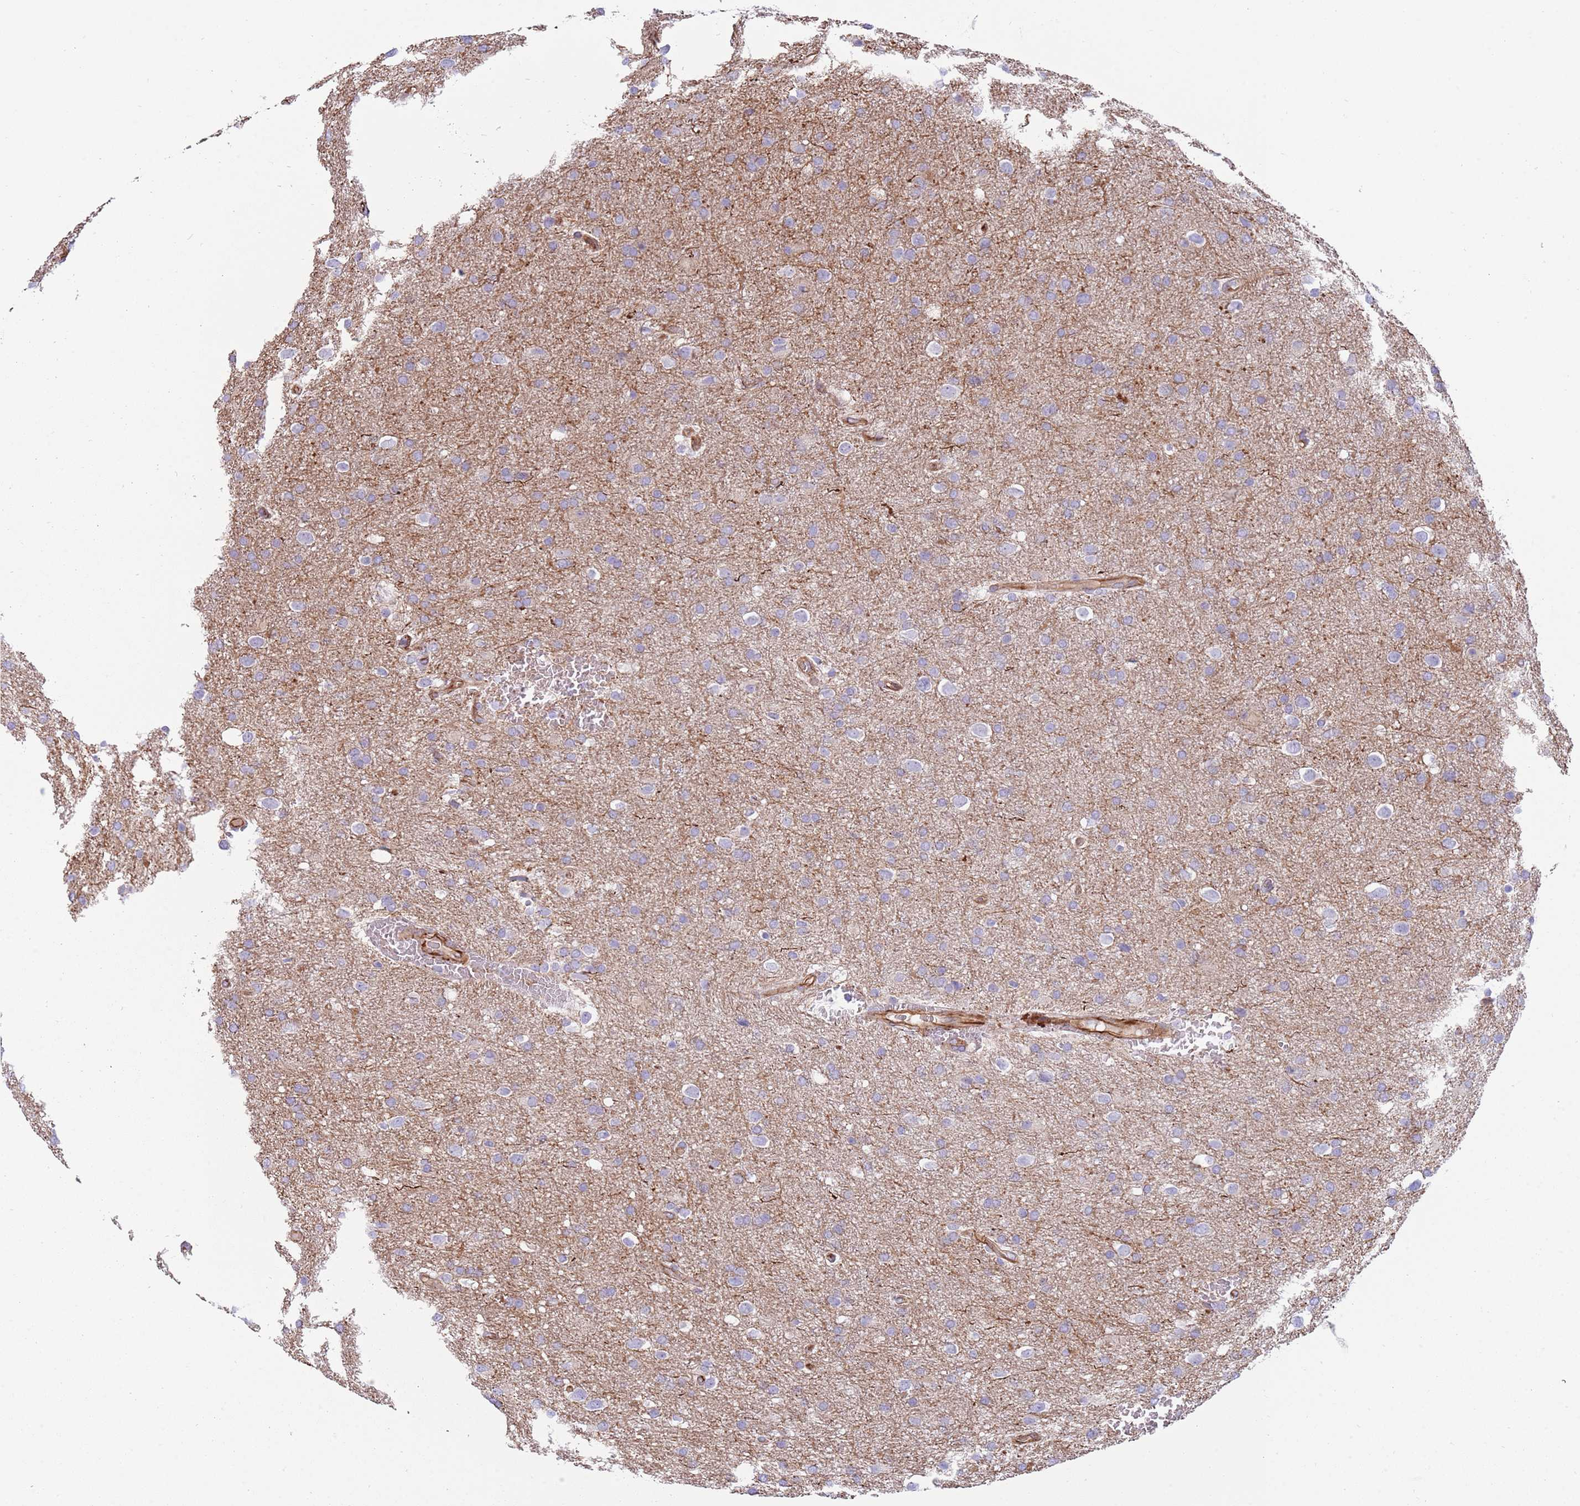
{"staining": {"intensity": "negative", "quantity": "none", "location": "none"}, "tissue": "glioma", "cell_type": "Tumor cells", "image_type": "cancer", "snomed": [{"axis": "morphology", "description": "Glioma, malignant, Low grade"}, {"axis": "topography", "description": "Brain"}], "caption": "IHC histopathology image of glioma stained for a protein (brown), which displays no positivity in tumor cells. (DAB IHC with hematoxylin counter stain).", "gene": "MOGAT1", "patient": {"sex": "female", "age": 32}}